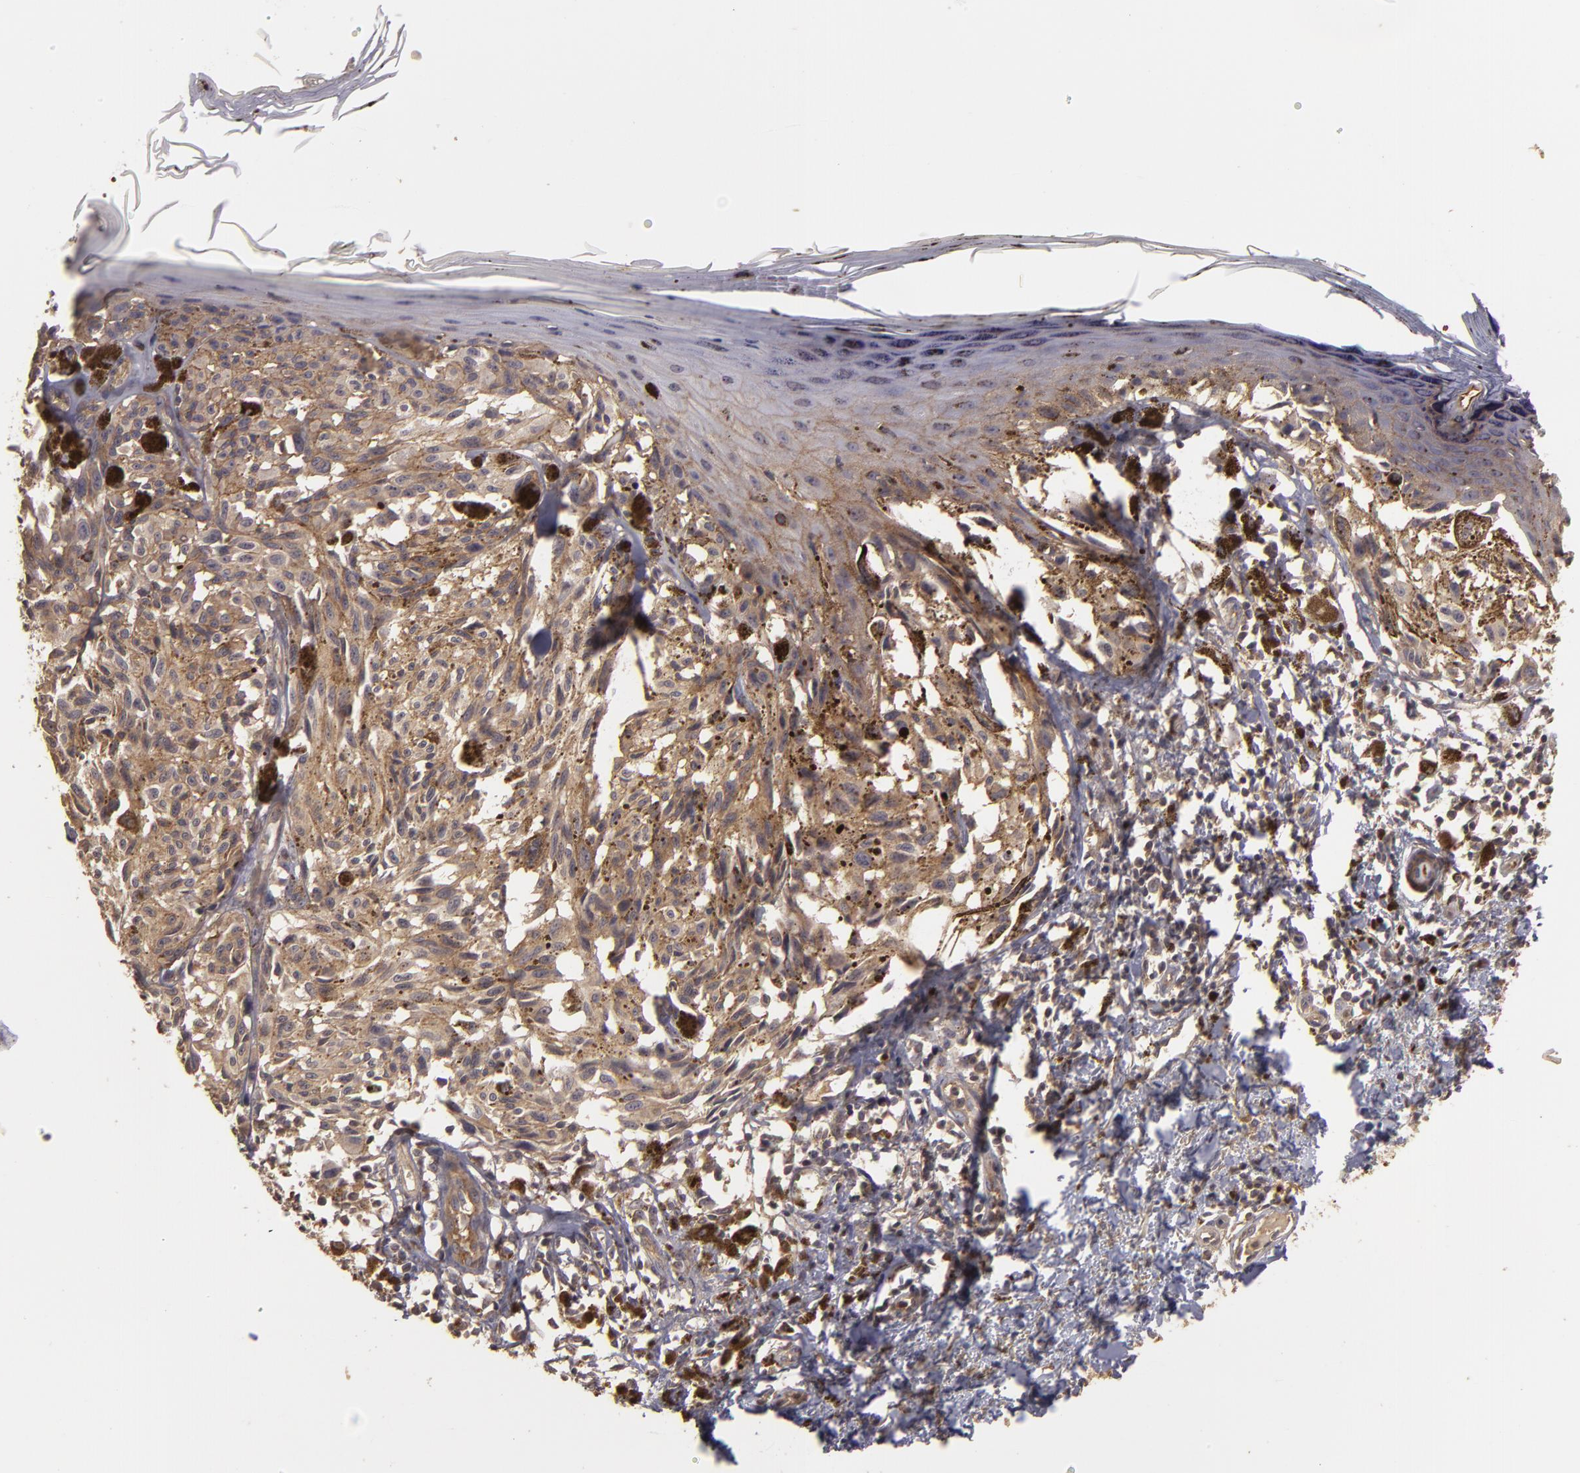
{"staining": {"intensity": "moderate", "quantity": ">75%", "location": "cytoplasmic/membranous"}, "tissue": "melanoma", "cell_type": "Tumor cells", "image_type": "cancer", "snomed": [{"axis": "morphology", "description": "Malignant melanoma, NOS"}, {"axis": "topography", "description": "Skin"}], "caption": "Human malignant melanoma stained with a protein marker displays moderate staining in tumor cells.", "gene": "HRAS", "patient": {"sex": "female", "age": 72}}